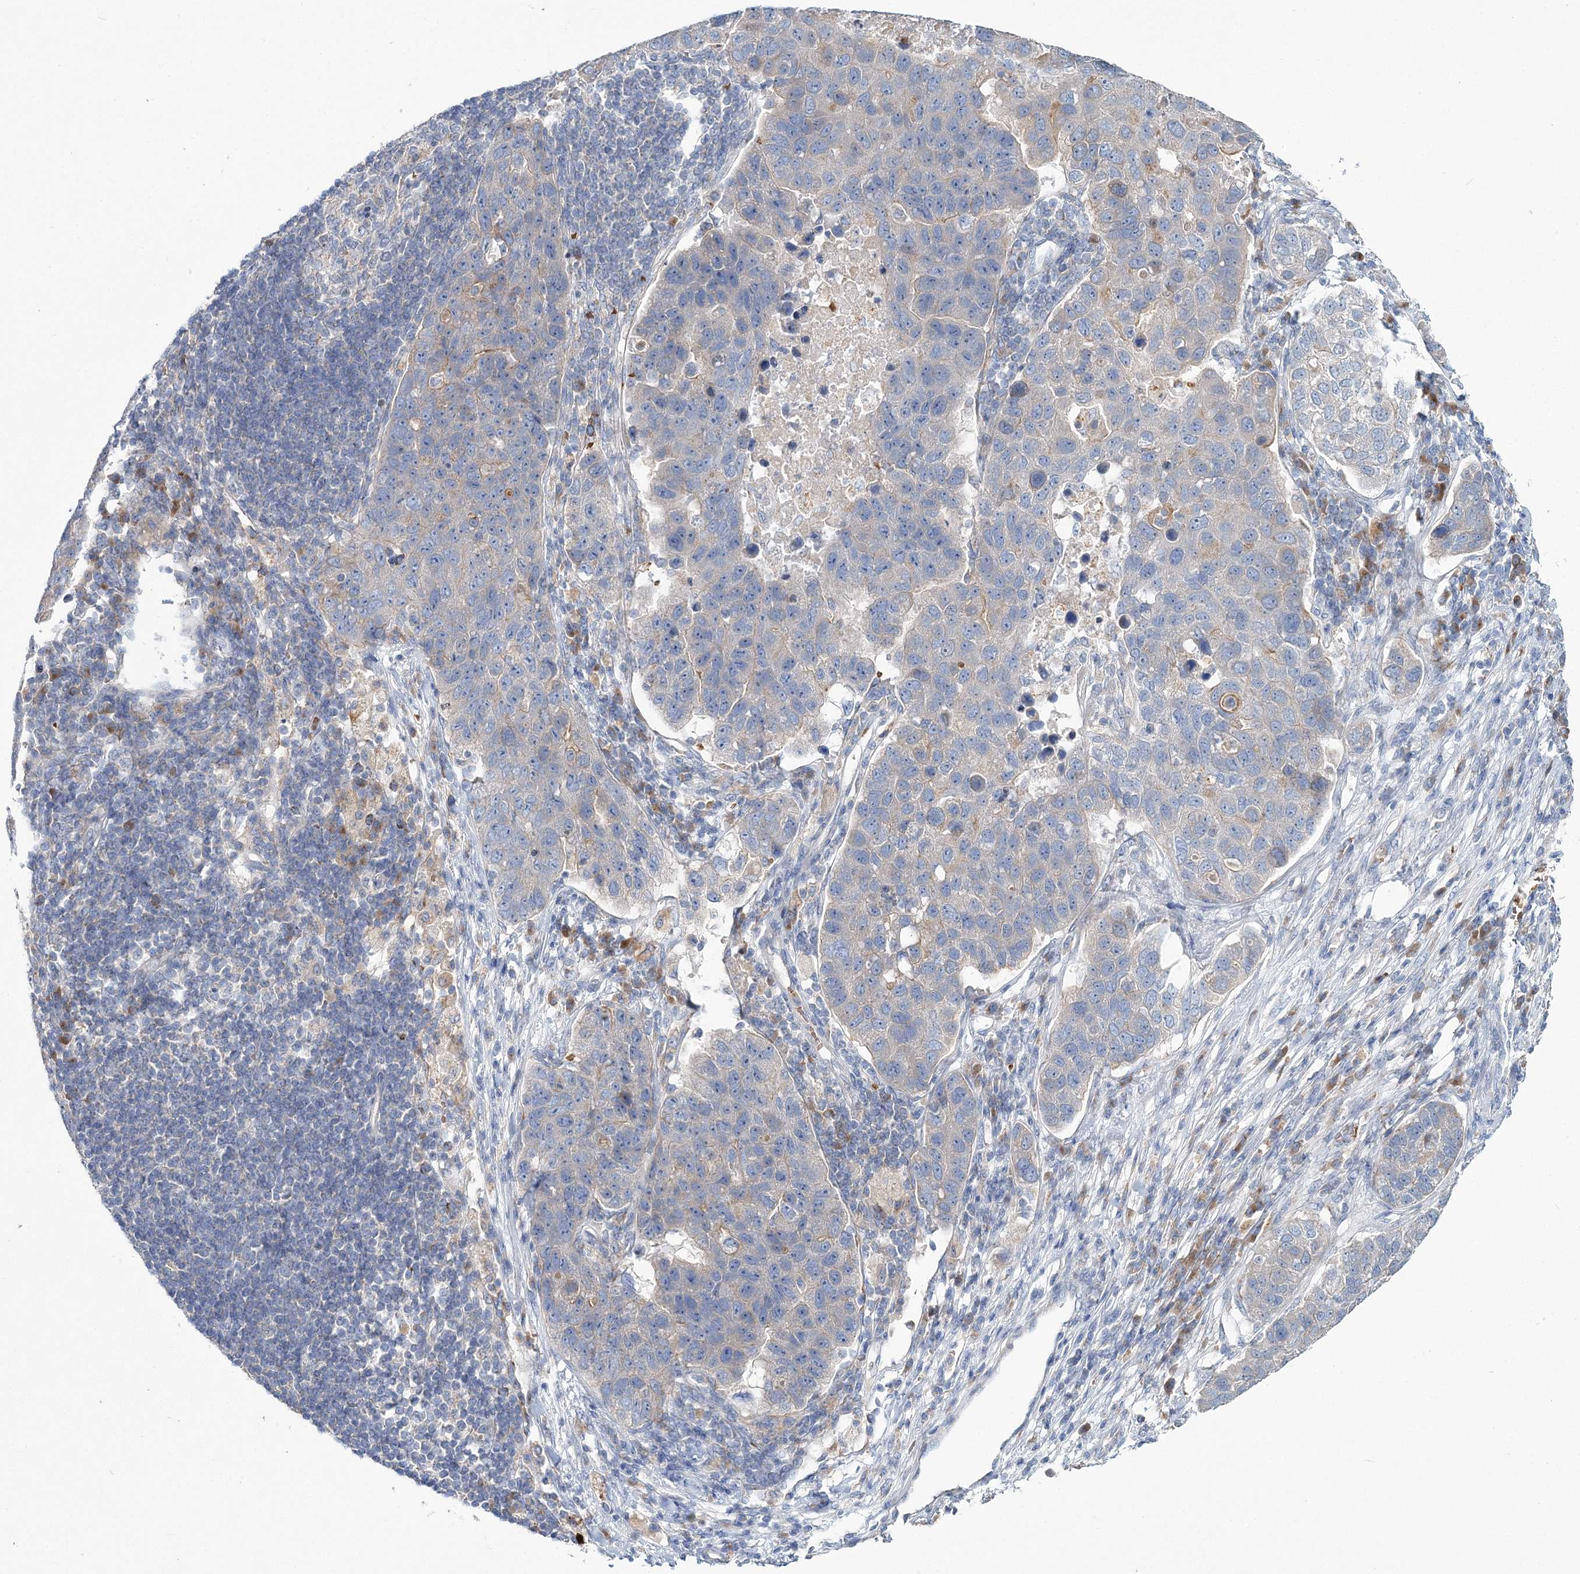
{"staining": {"intensity": "weak", "quantity": "<25%", "location": "cytoplasmic/membranous"}, "tissue": "pancreatic cancer", "cell_type": "Tumor cells", "image_type": "cancer", "snomed": [{"axis": "morphology", "description": "Adenocarcinoma, NOS"}, {"axis": "topography", "description": "Pancreas"}], "caption": "Human adenocarcinoma (pancreatic) stained for a protein using immunohistochemistry (IHC) reveals no positivity in tumor cells.", "gene": "ATP11B", "patient": {"sex": "female", "age": 61}}